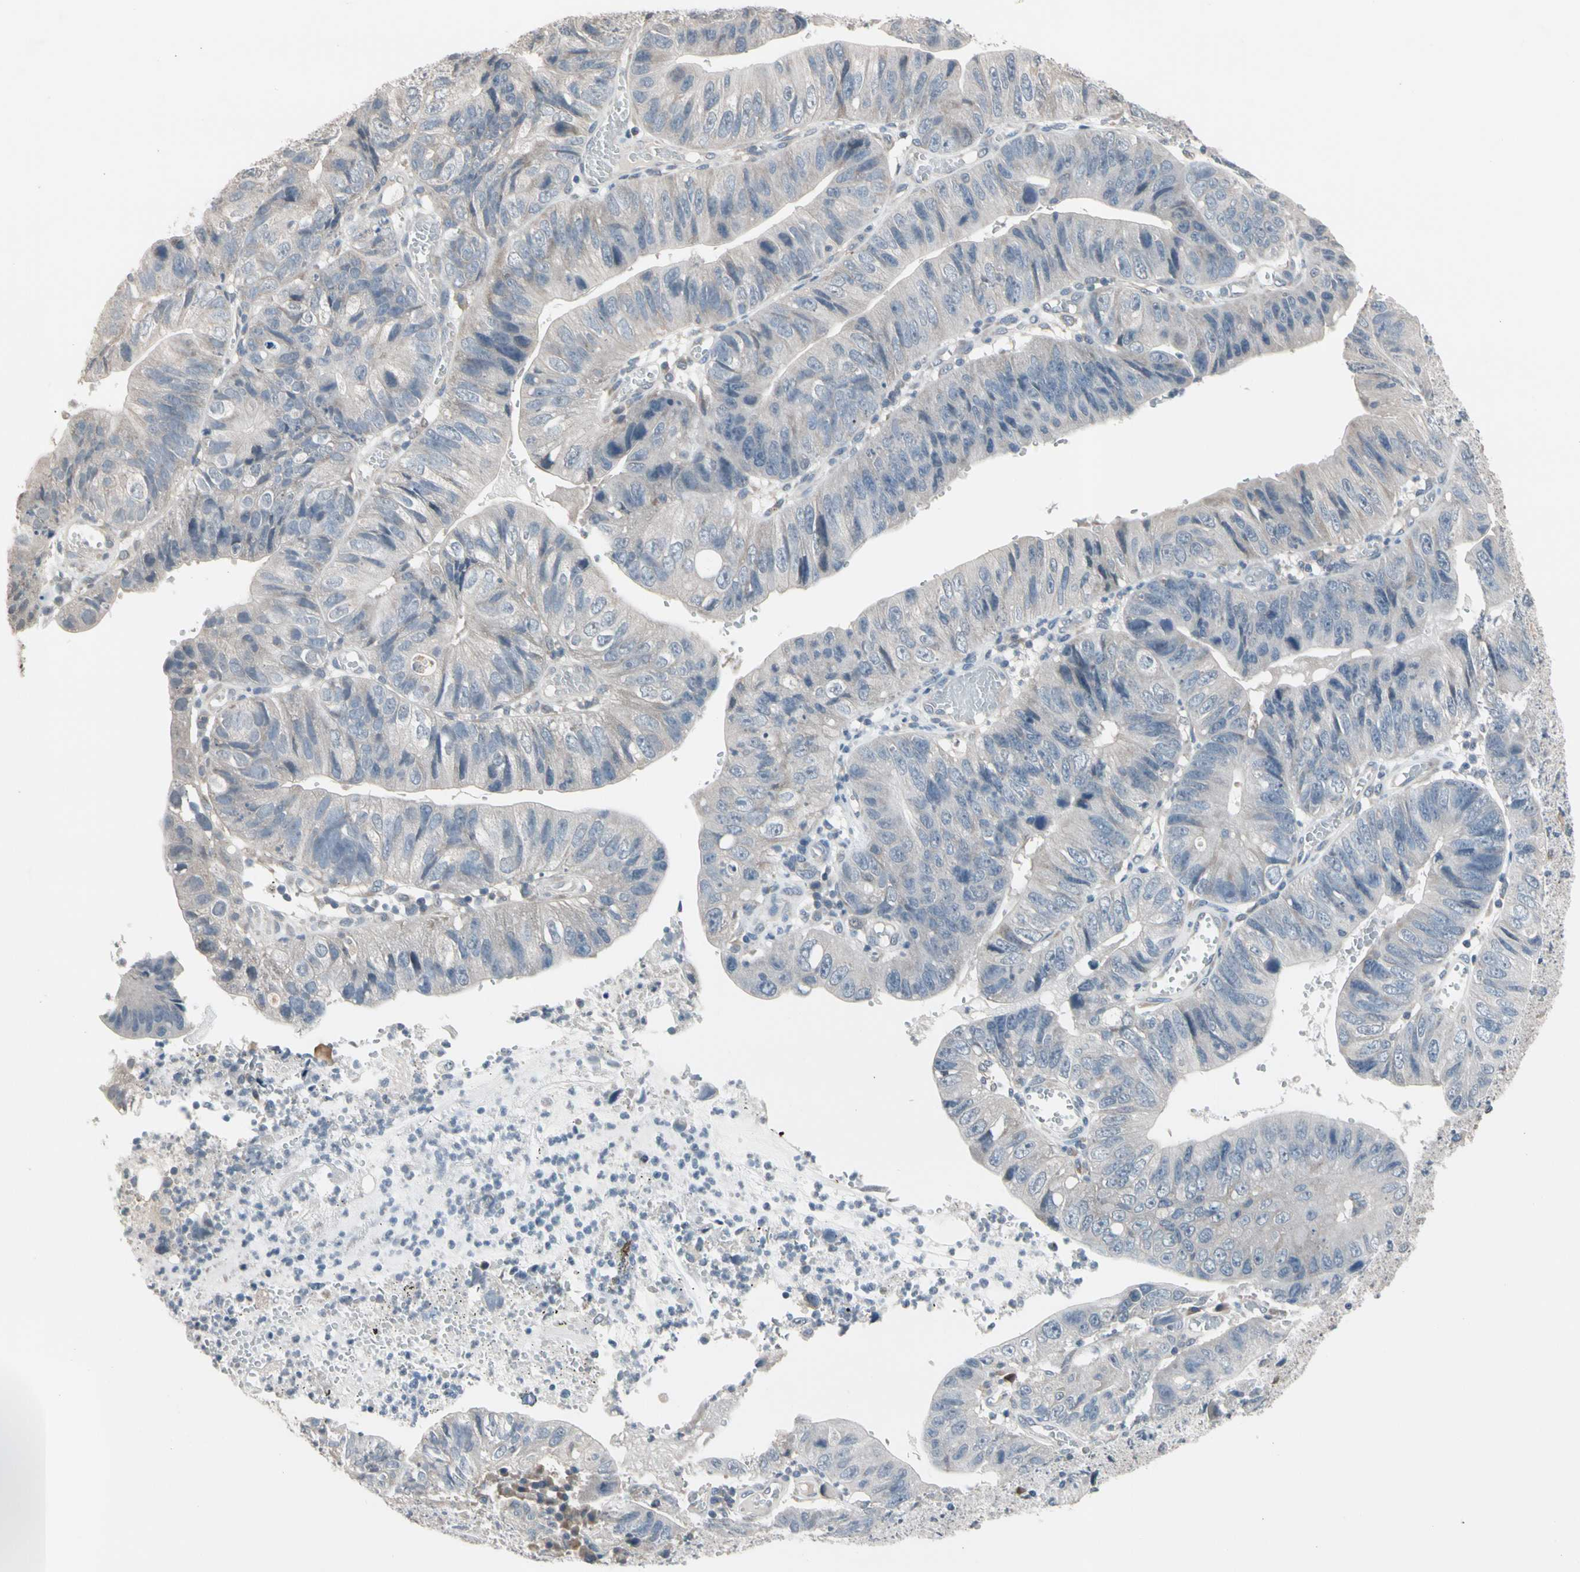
{"staining": {"intensity": "weak", "quantity": "<25%", "location": "cytoplasmic/membranous"}, "tissue": "stomach cancer", "cell_type": "Tumor cells", "image_type": "cancer", "snomed": [{"axis": "morphology", "description": "Adenocarcinoma, NOS"}, {"axis": "topography", "description": "Stomach"}], "caption": "Stomach adenocarcinoma was stained to show a protein in brown. There is no significant staining in tumor cells.", "gene": "SV2A", "patient": {"sex": "male", "age": 59}}